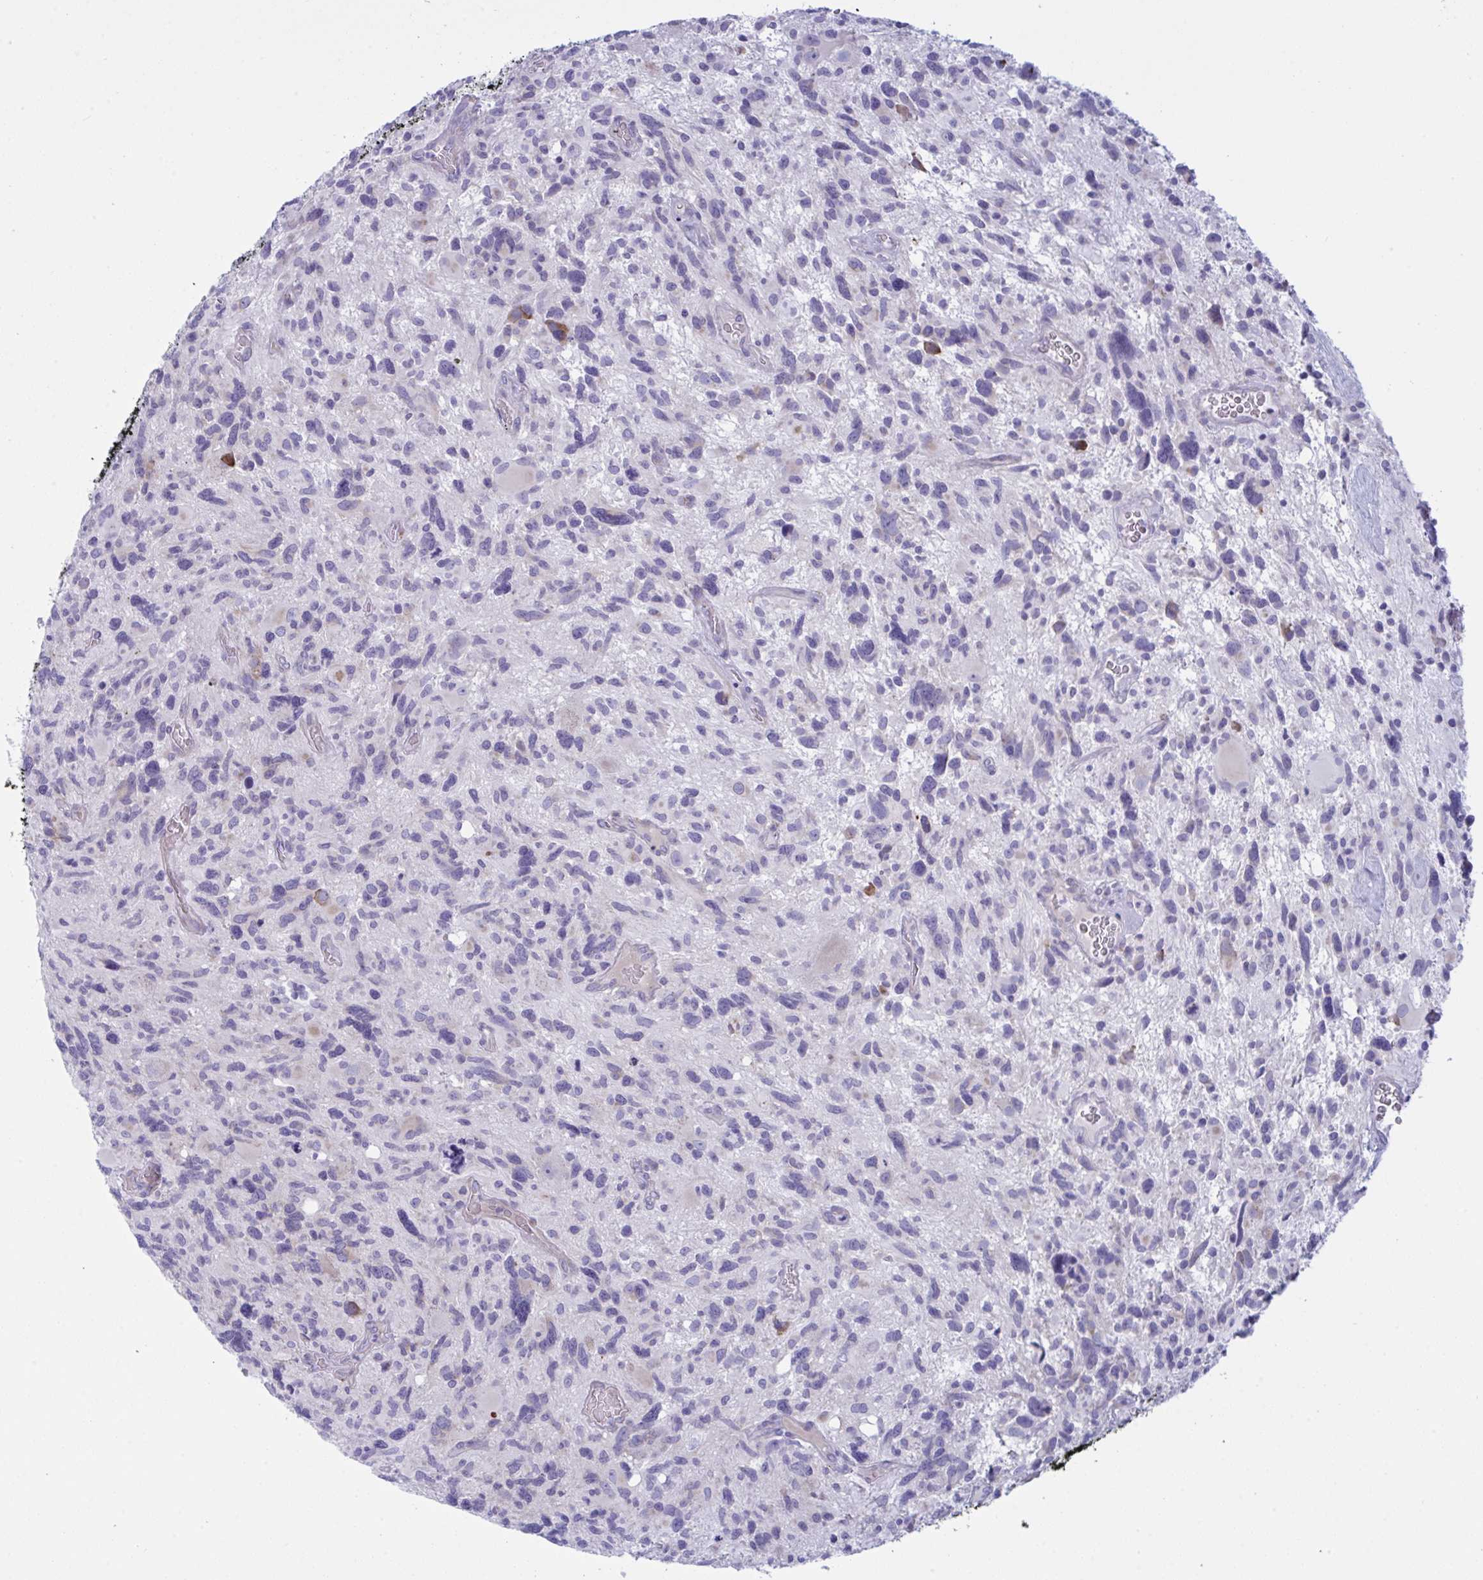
{"staining": {"intensity": "negative", "quantity": "none", "location": "none"}, "tissue": "glioma", "cell_type": "Tumor cells", "image_type": "cancer", "snomed": [{"axis": "morphology", "description": "Glioma, malignant, High grade"}, {"axis": "topography", "description": "Brain"}], "caption": "High power microscopy histopathology image of an immunohistochemistry micrograph of malignant glioma (high-grade), revealing no significant staining in tumor cells.", "gene": "ZNF684", "patient": {"sex": "male", "age": 49}}